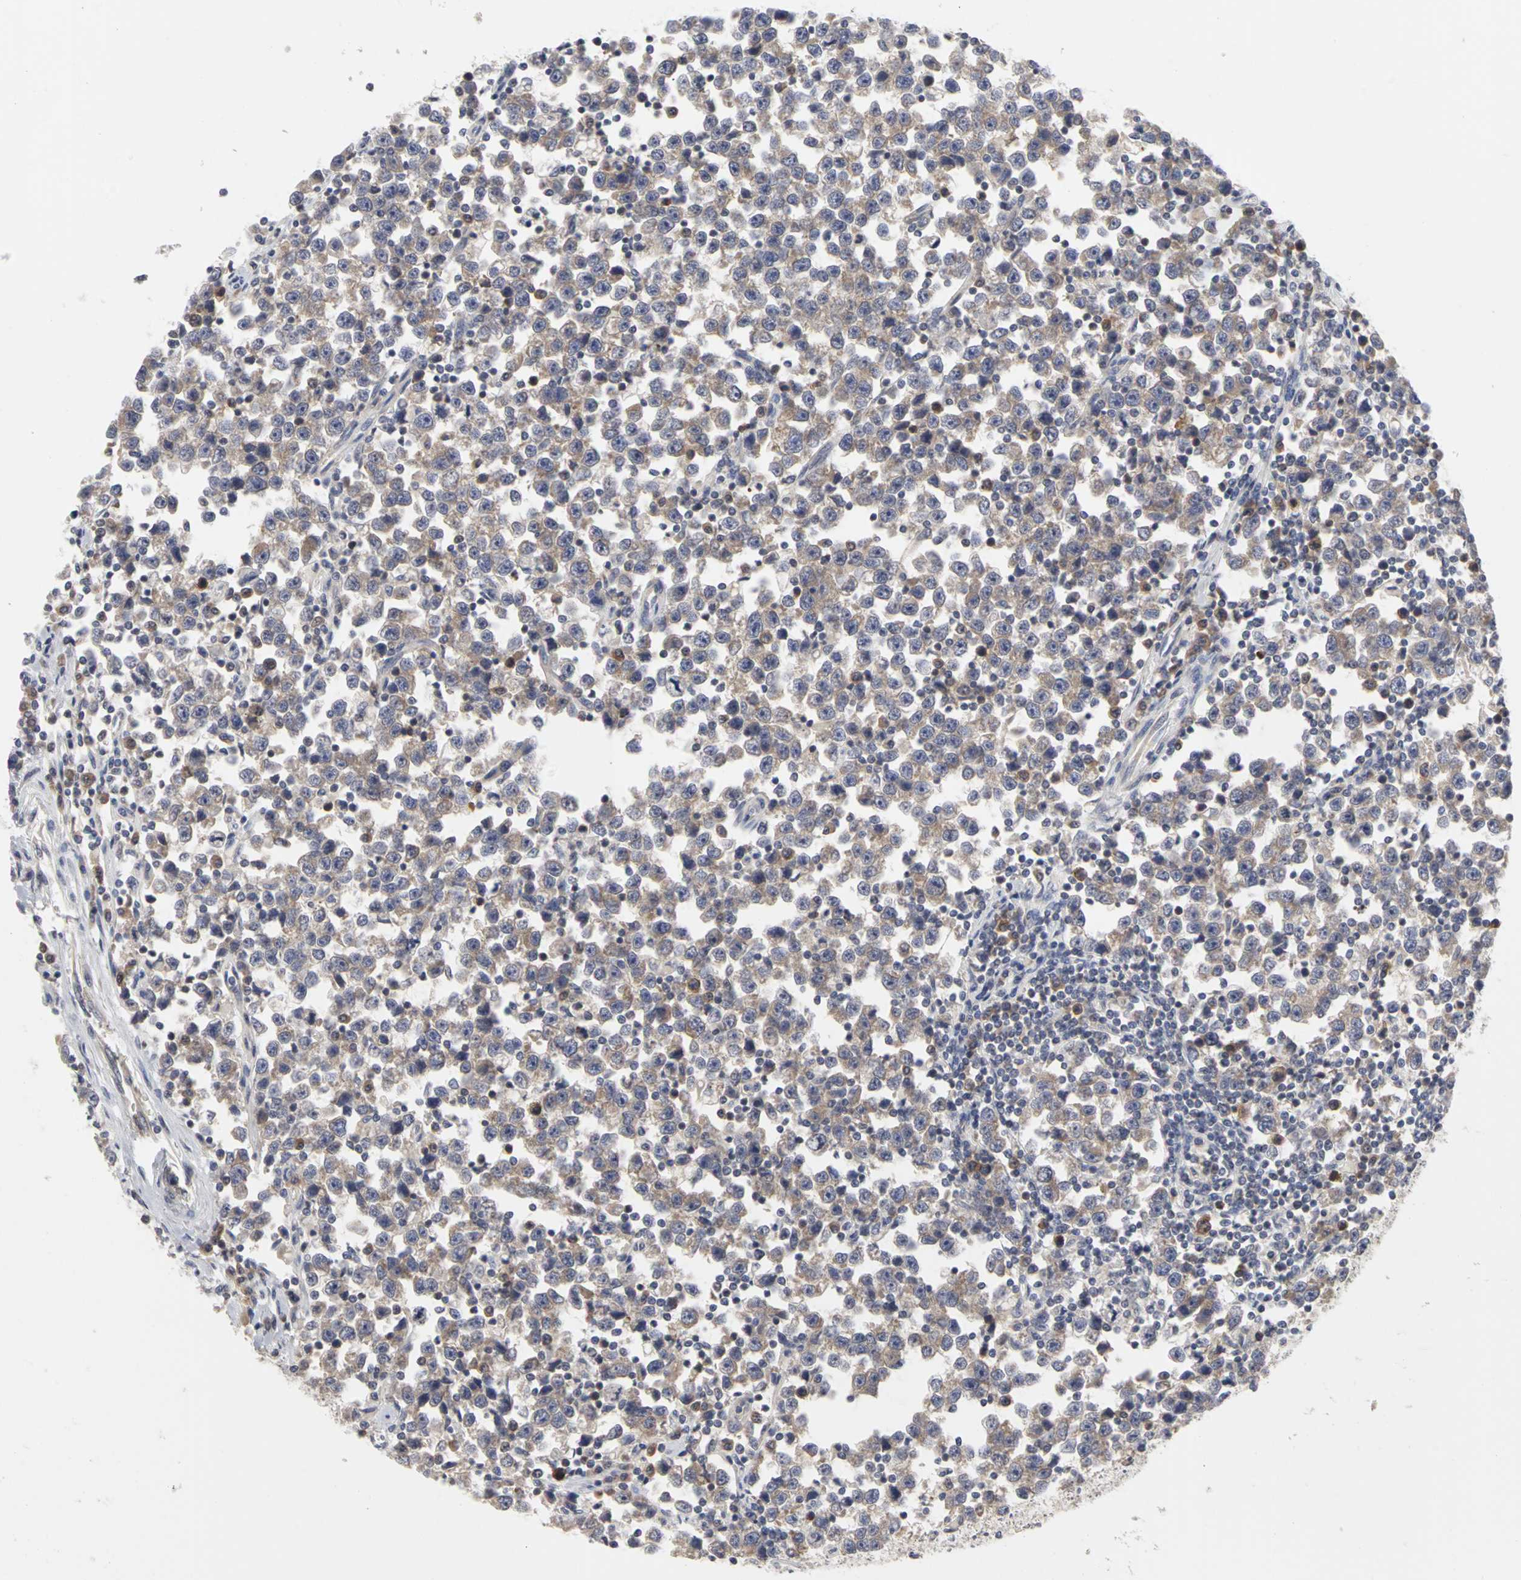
{"staining": {"intensity": "weak", "quantity": ">75%", "location": "cytoplasmic/membranous"}, "tissue": "testis cancer", "cell_type": "Tumor cells", "image_type": "cancer", "snomed": [{"axis": "morphology", "description": "Seminoma, NOS"}, {"axis": "topography", "description": "Testis"}], "caption": "IHC of human testis seminoma reveals low levels of weak cytoplasmic/membranous expression in approximately >75% of tumor cells. The protein of interest is stained brown, and the nuclei are stained in blue (DAB IHC with brightfield microscopy, high magnification).", "gene": "IRAK1", "patient": {"sex": "male", "age": 43}}